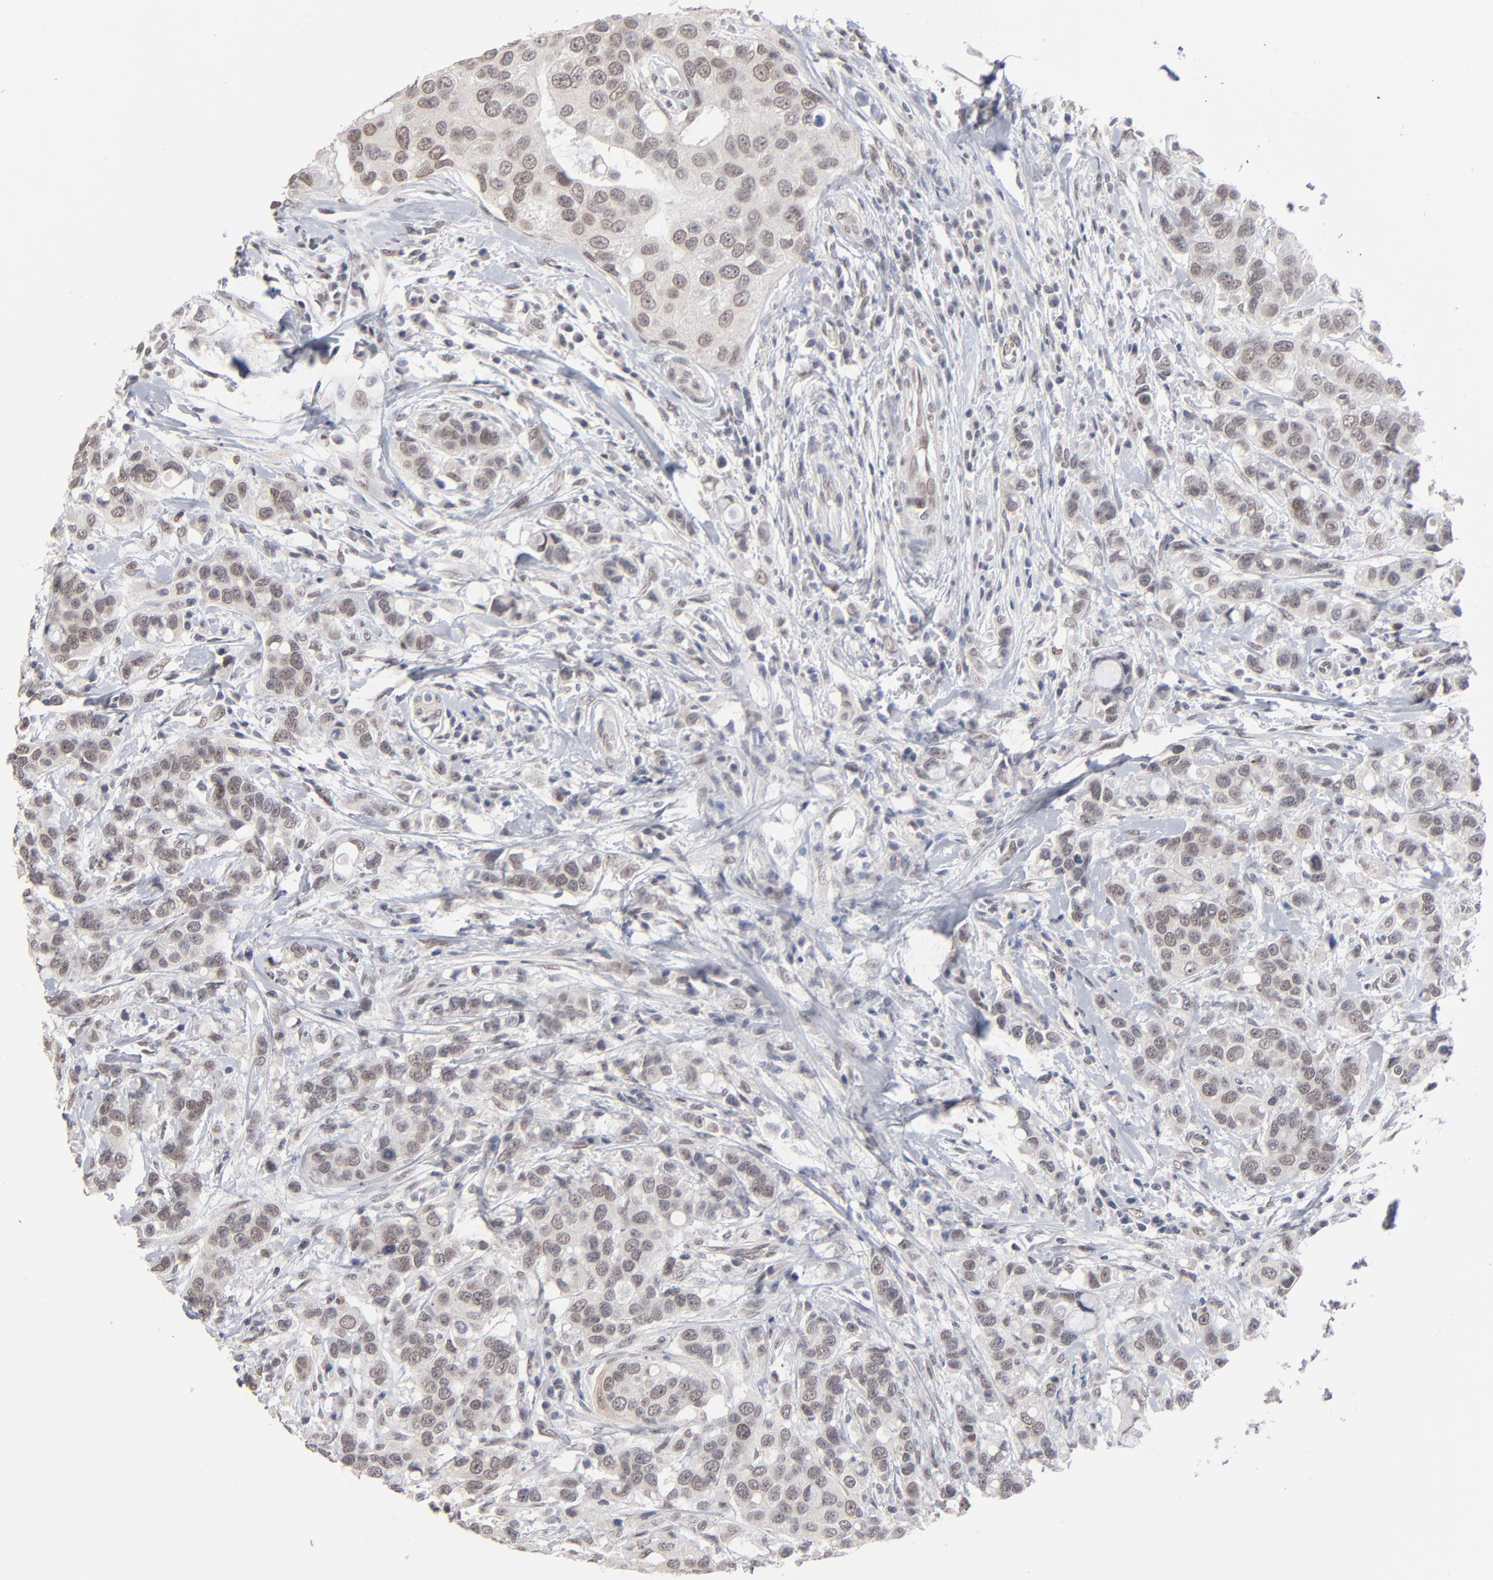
{"staining": {"intensity": "weak", "quantity": "<25%", "location": "nuclear"}, "tissue": "breast cancer", "cell_type": "Tumor cells", "image_type": "cancer", "snomed": [{"axis": "morphology", "description": "Duct carcinoma"}, {"axis": "topography", "description": "Breast"}], "caption": "The immunohistochemistry (IHC) photomicrograph has no significant expression in tumor cells of breast infiltrating ductal carcinoma tissue.", "gene": "MBIP", "patient": {"sex": "female", "age": 27}}